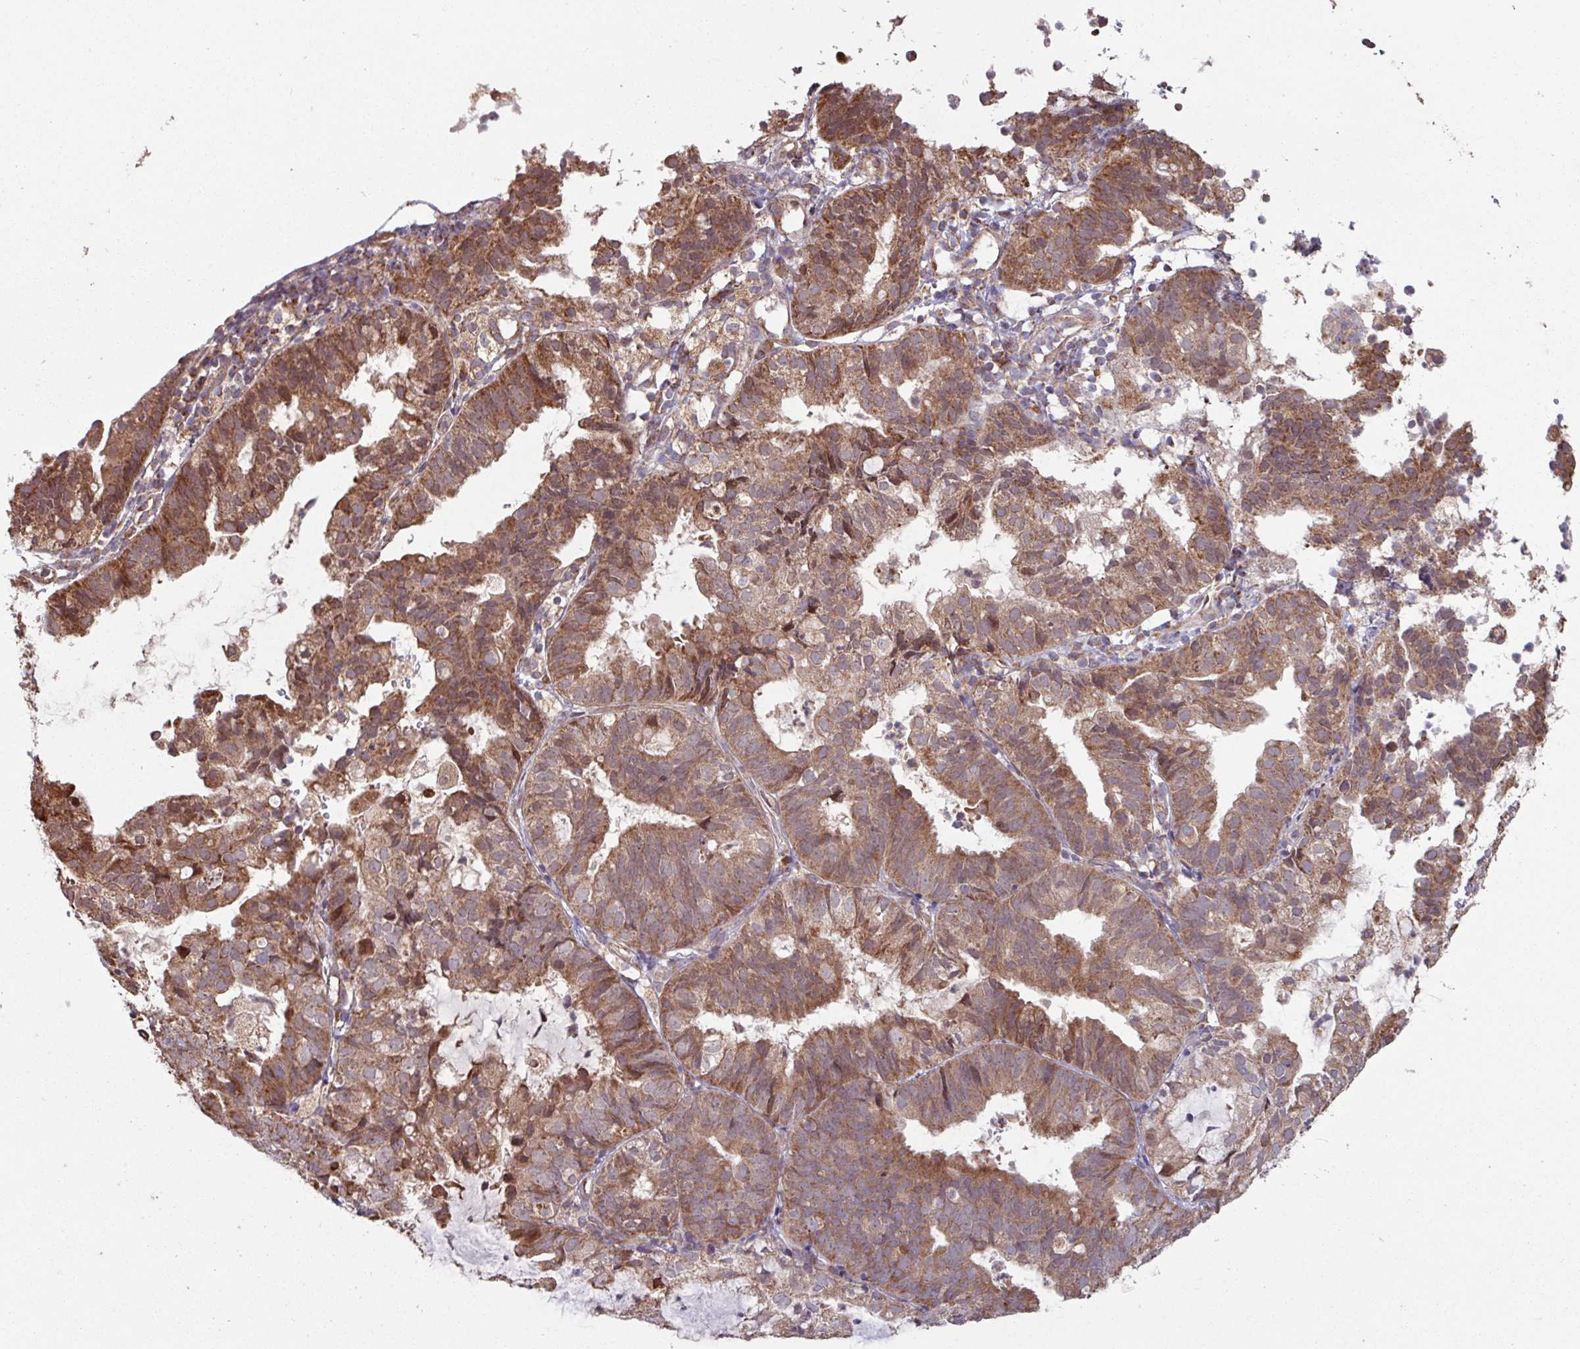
{"staining": {"intensity": "moderate", "quantity": ">75%", "location": "cytoplasmic/membranous"}, "tissue": "endometrial cancer", "cell_type": "Tumor cells", "image_type": "cancer", "snomed": [{"axis": "morphology", "description": "Adenocarcinoma, NOS"}, {"axis": "topography", "description": "Endometrium"}], "caption": "Endometrial adenocarcinoma stained for a protein displays moderate cytoplasmic/membranous positivity in tumor cells. Using DAB (3,3'-diaminobenzidine) (brown) and hematoxylin (blue) stains, captured at high magnification using brightfield microscopy.", "gene": "COX7C", "patient": {"sex": "female", "age": 80}}